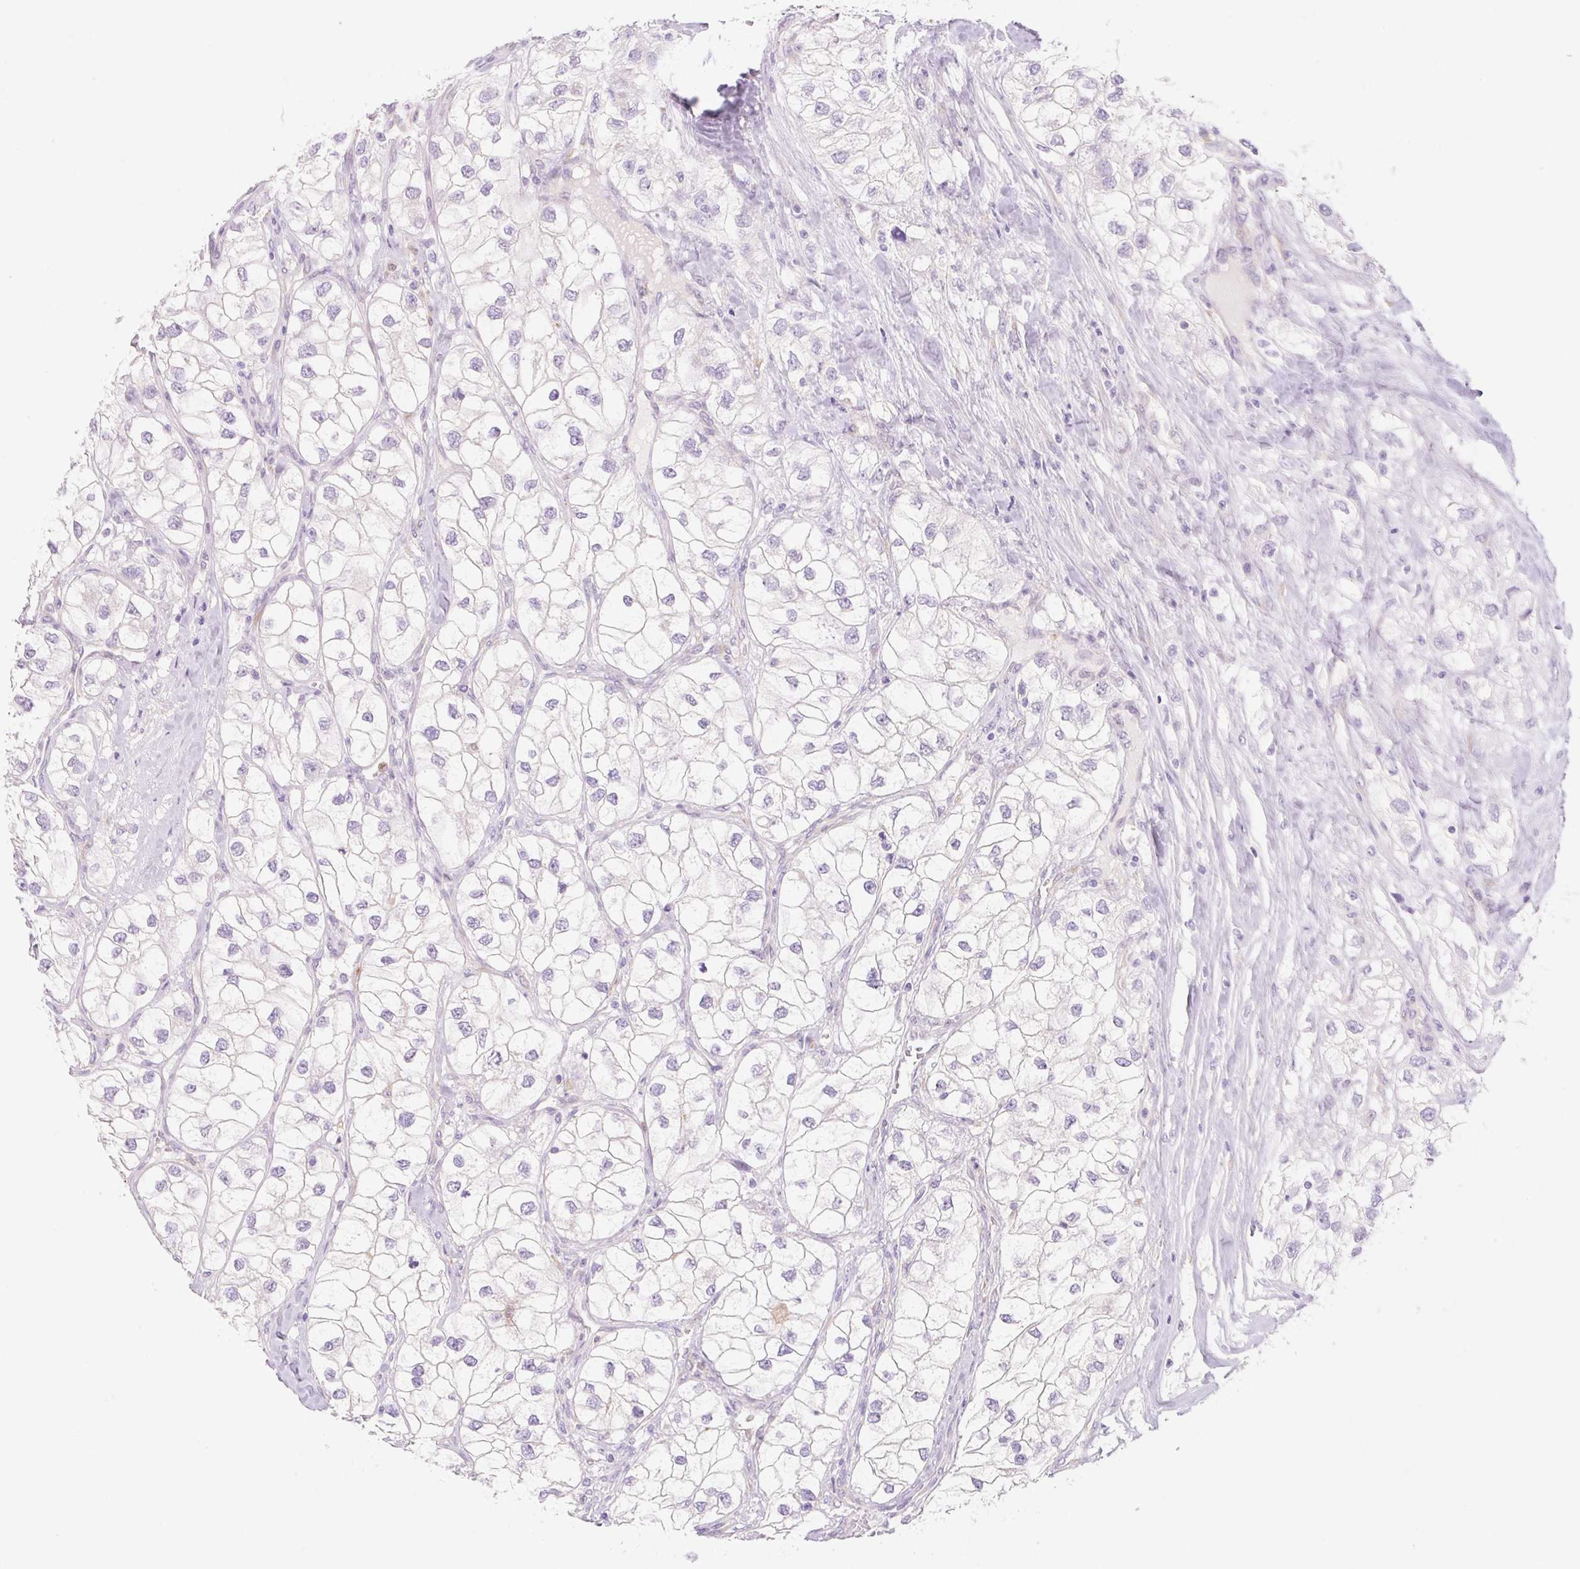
{"staining": {"intensity": "negative", "quantity": "none", "location": "none"}, "tissue": "renal cancer", "cell_type": "Tumor cells", "image_type": "cancer", "snomed": [{"axis": "morphology", "description": "Adenocarcinoma, NOS"}, {"axis": "topography", "description": "Kidney"}], "caption": "IHC photomicrograph of neoplastic tissue: adenocarcinoma (renal) stained with DAB (3,3'-diaminobenzidine) demonstrates no significant protein expression in tumor cells. Nuclei are stained in blue.", "gene": "FABP5", "patient": {"sex": "male", "age": 59}}